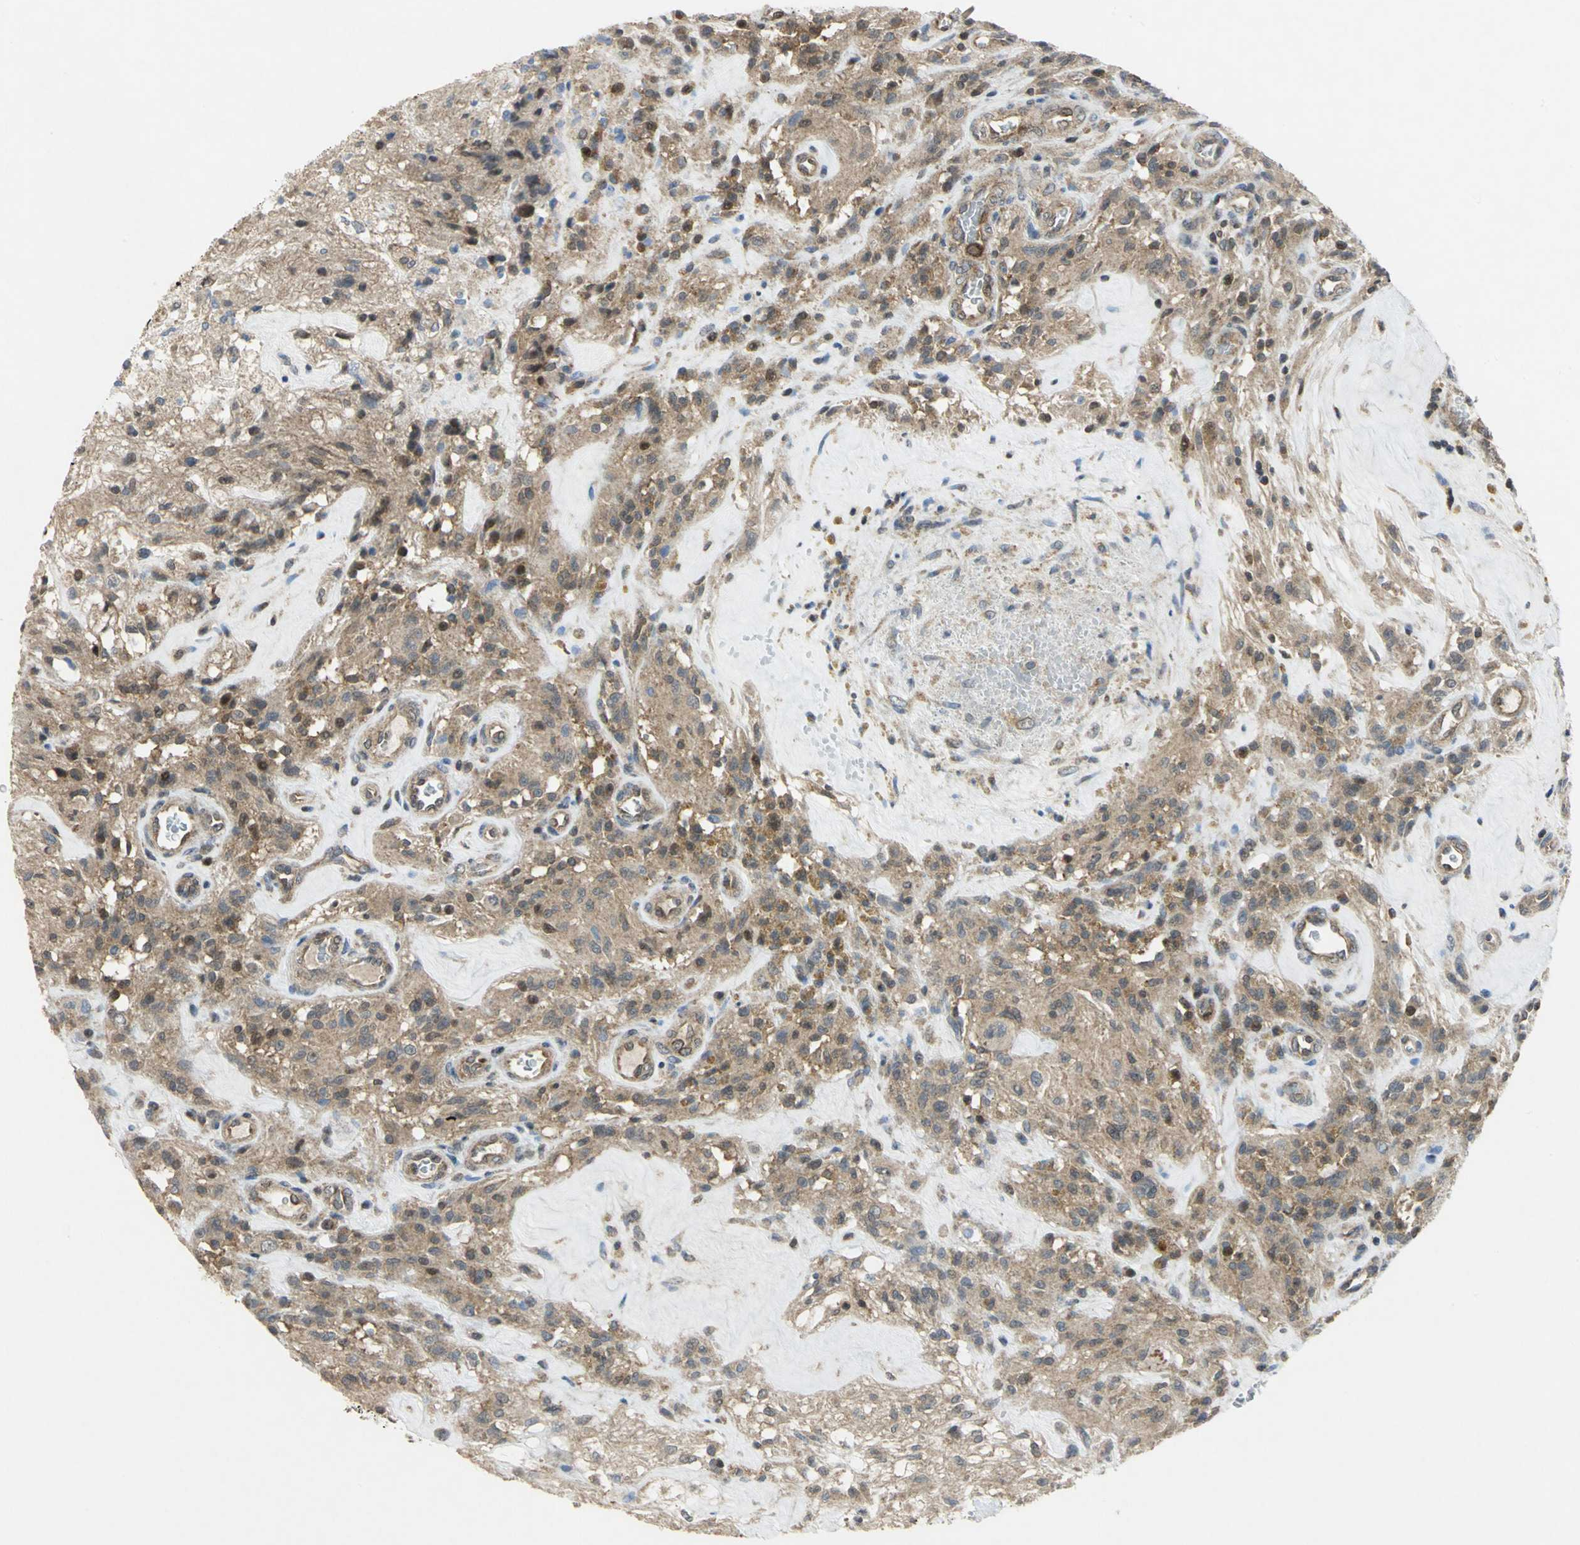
{"staining": {"intensity": "moderate", "quantity": ">75%", "location": "cytoplasmic/membranous,nuclear"}, "tissue": "glioma", "cell_type": "Tumor cells", "image_type": "cancer", "snomed": [{"axis": "morphology", "description": "Normal tissue, NOS"}, {"axis": "morphology", "description": "Glioma, malignant, High grade"}, {"axis": "topography", "description": "Cerebral cortex"}], "caption": "An image showing moderate cytoplasmic/membranous and nuclear expression in approximately >75% of tumor cells in glioma, as visualized by brown immunohistochemical staining.", "gene": "PPIA", "patient": {"sex": "male", "age": 56}}